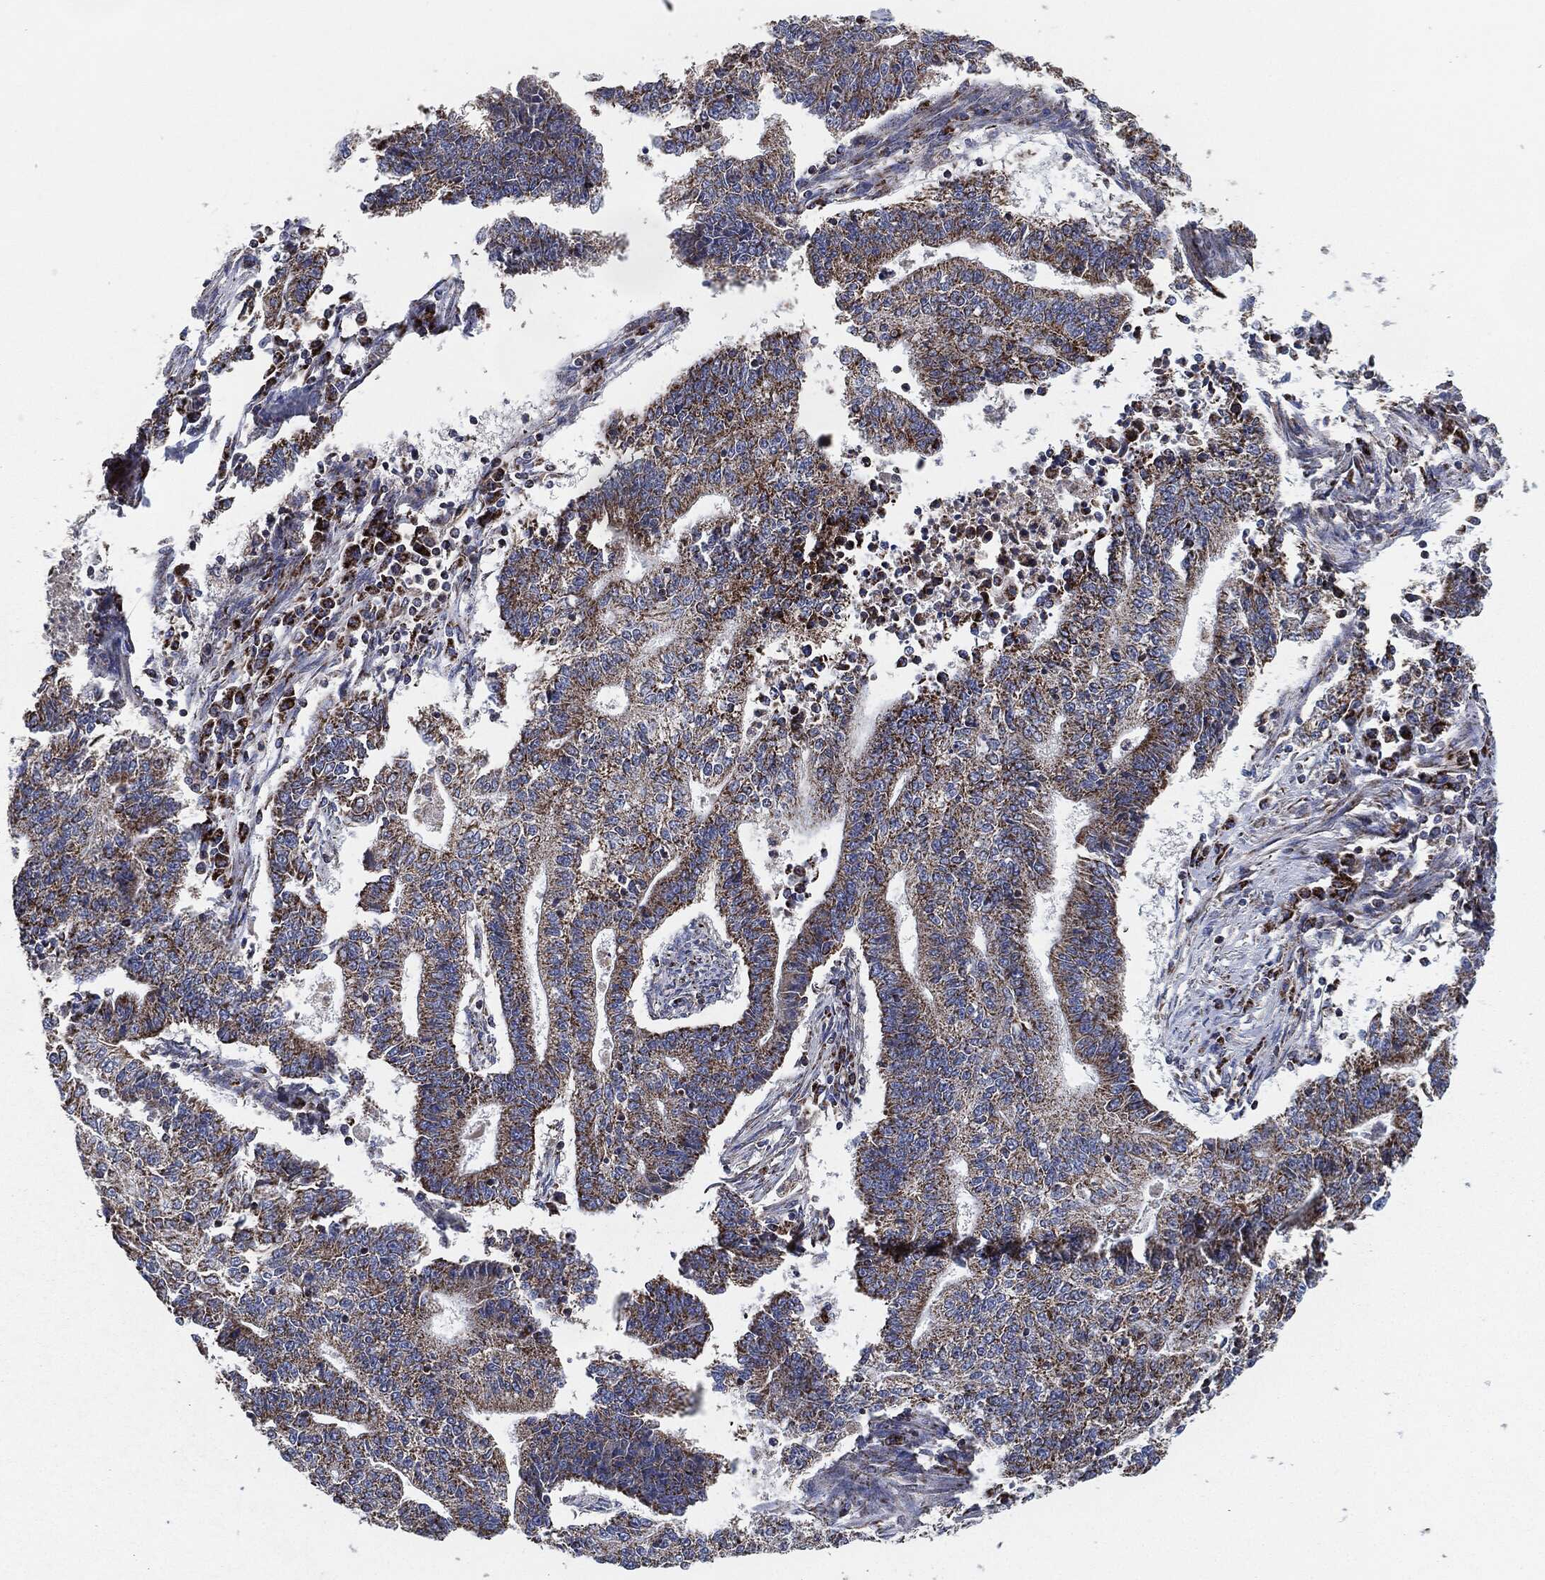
{"staining": {"intensity": "moderate", "quantity": ">75%", "location": "cytoplasmic/membranous"}, "tissue": "endometrial cancer", "cell_type": "Tumor cells", "image_type": "cancer", "snomed": [{"axis": "morphology", "description": "Adenocarcinoma, NOS"}, {"axis": "topography", "description": "Uterus"}, {"axis": "topography", "description": "Endometrium"}], "caption": "A histopathology image of endometrial cancer stained for a protein reveals moderate cytoplasmic/membranous brown staining in tumor cells. (brown staining indicates protein expression, while blue staining denotes nuclei).", "gene": "NDUFV2", "patient": {"sex": "female", "age": 54}}